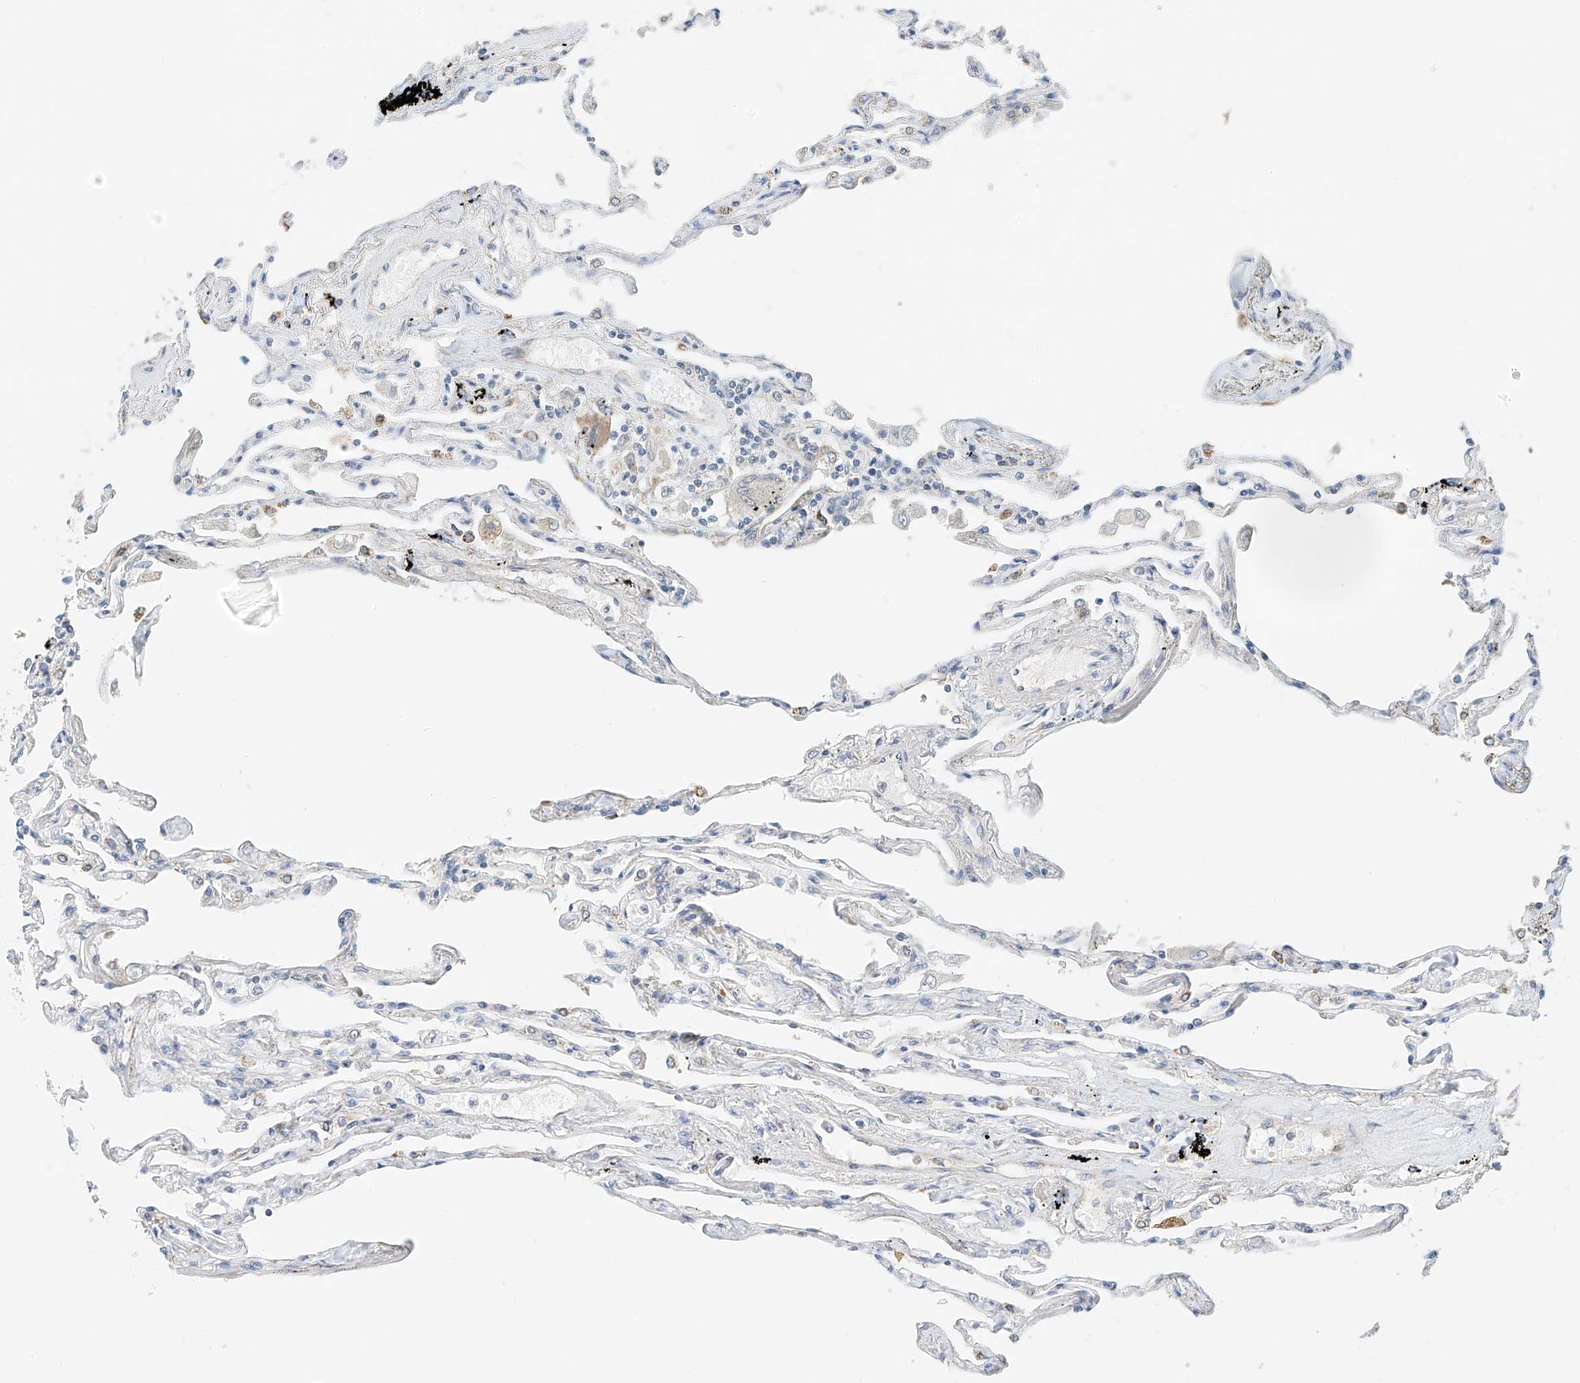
{"staining": {"intensity": "moderate", "quantity": "<25%", "location": "cytoplasmic/membranous"}, "tissue": "lung", "cell_type": "Alveolar cells", "image_type": "normal", "snomed": [{"axis": "morphology", "description": "Normal tissue, NOS"}, {"axis": "topography", "description": "Lung"}], "caption": "IHC image of benign lung stained for a protein (brown), which displays low levels of moderate cytoplasmic/membranous staining in about <25% of alveolar cells.", "gene": "PPA2", "patient": {"sex": "female", "age": 67}}